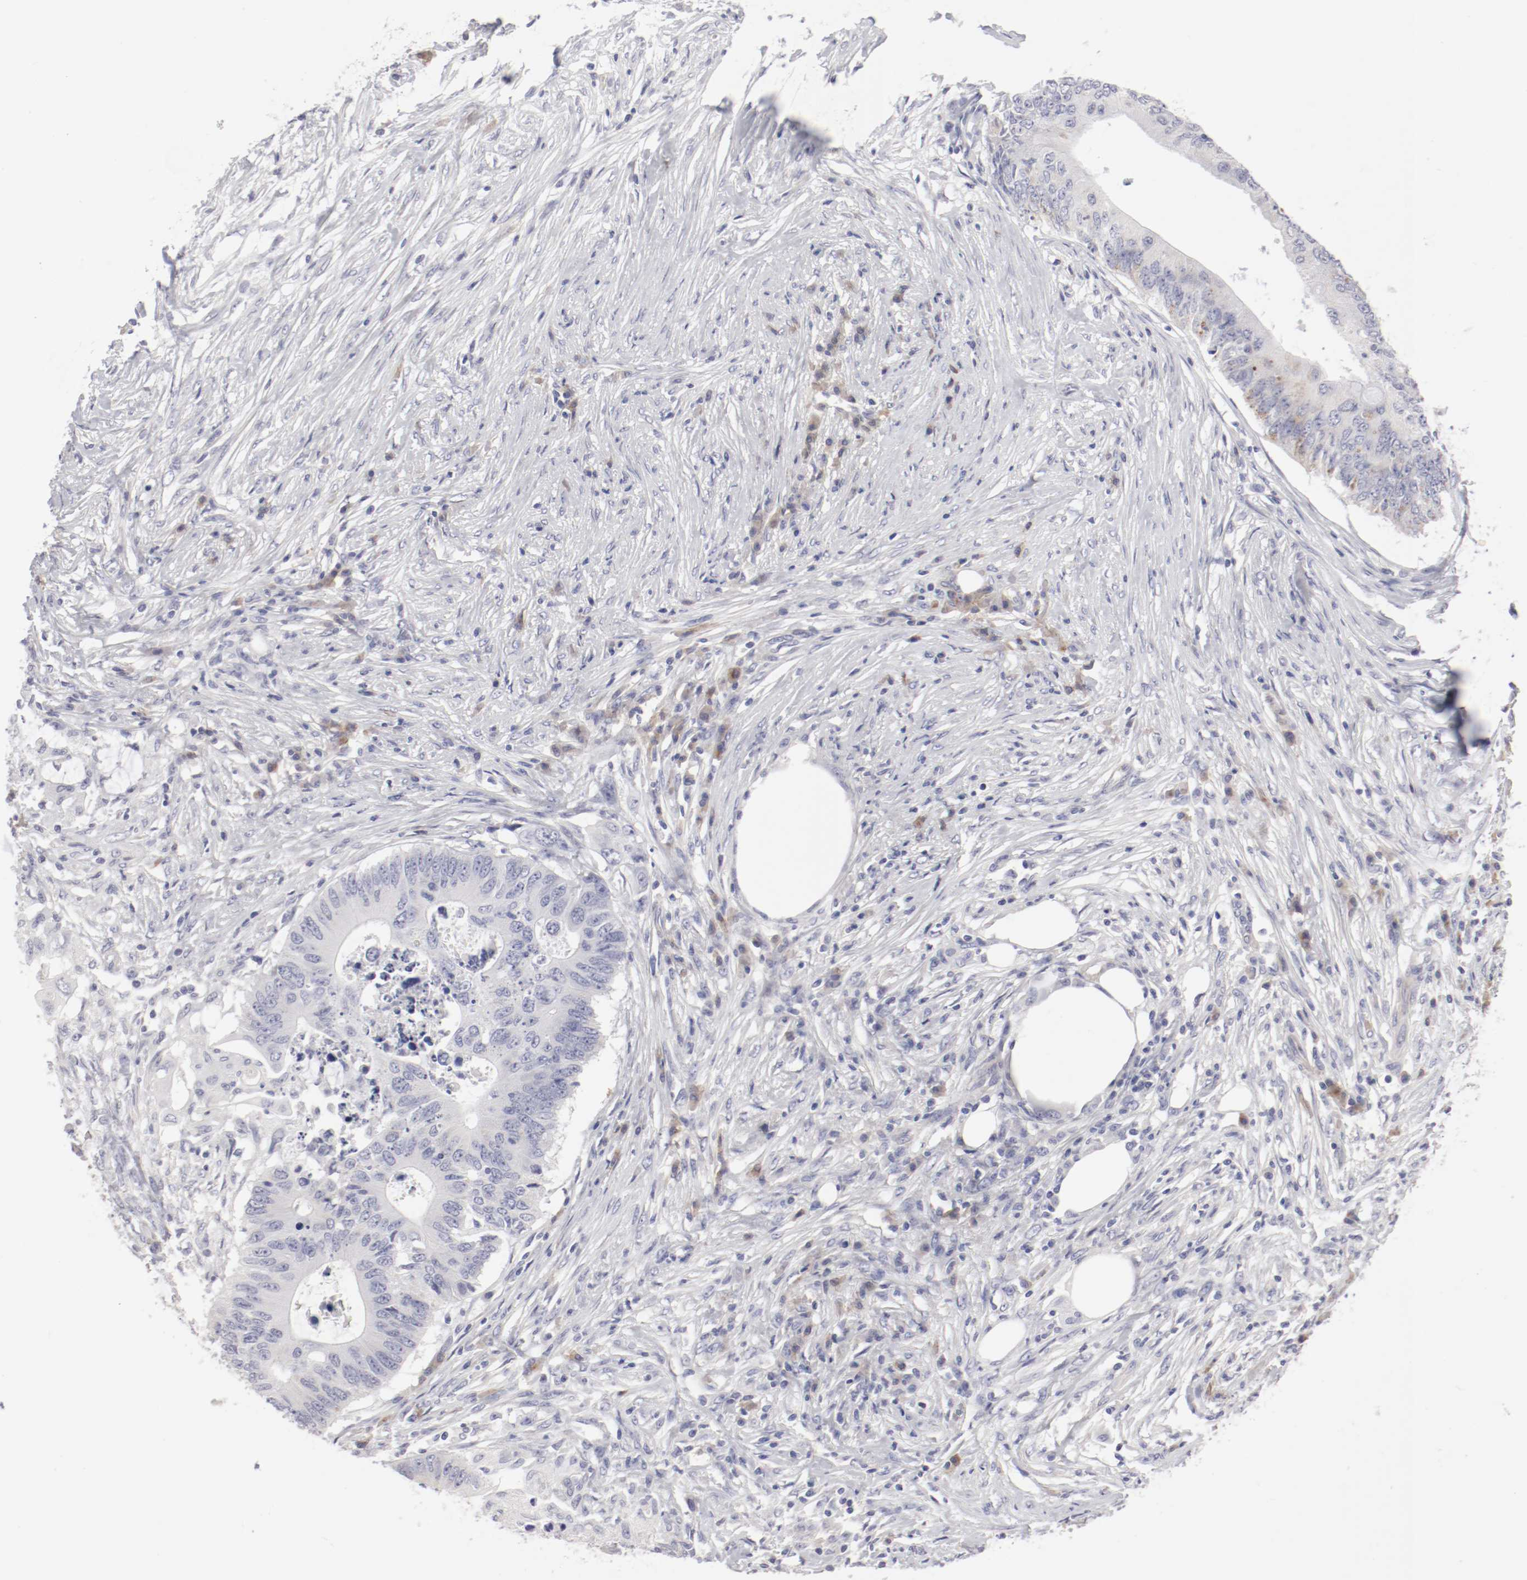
{"staining": {"intensity": "weak", "quantity": "<25%", "location": "cytoplasmic/membranous"}, "tissue": "colorectal cancer", "cell_type": "Tumor cells", "image_type": "cancer", "snomed": [{"axis": "morphology", "description": "Adenocarcinoma, NOS"}, {"axis": "topography", "description": "Colon"}], "caption": "Colorectal cancer (adenocarcinoma) was stained to show a protein in brown. There is no significant staining in tumor cells.", "gene": "LAX1", "patient": {"sex": "male", "age": 71}}